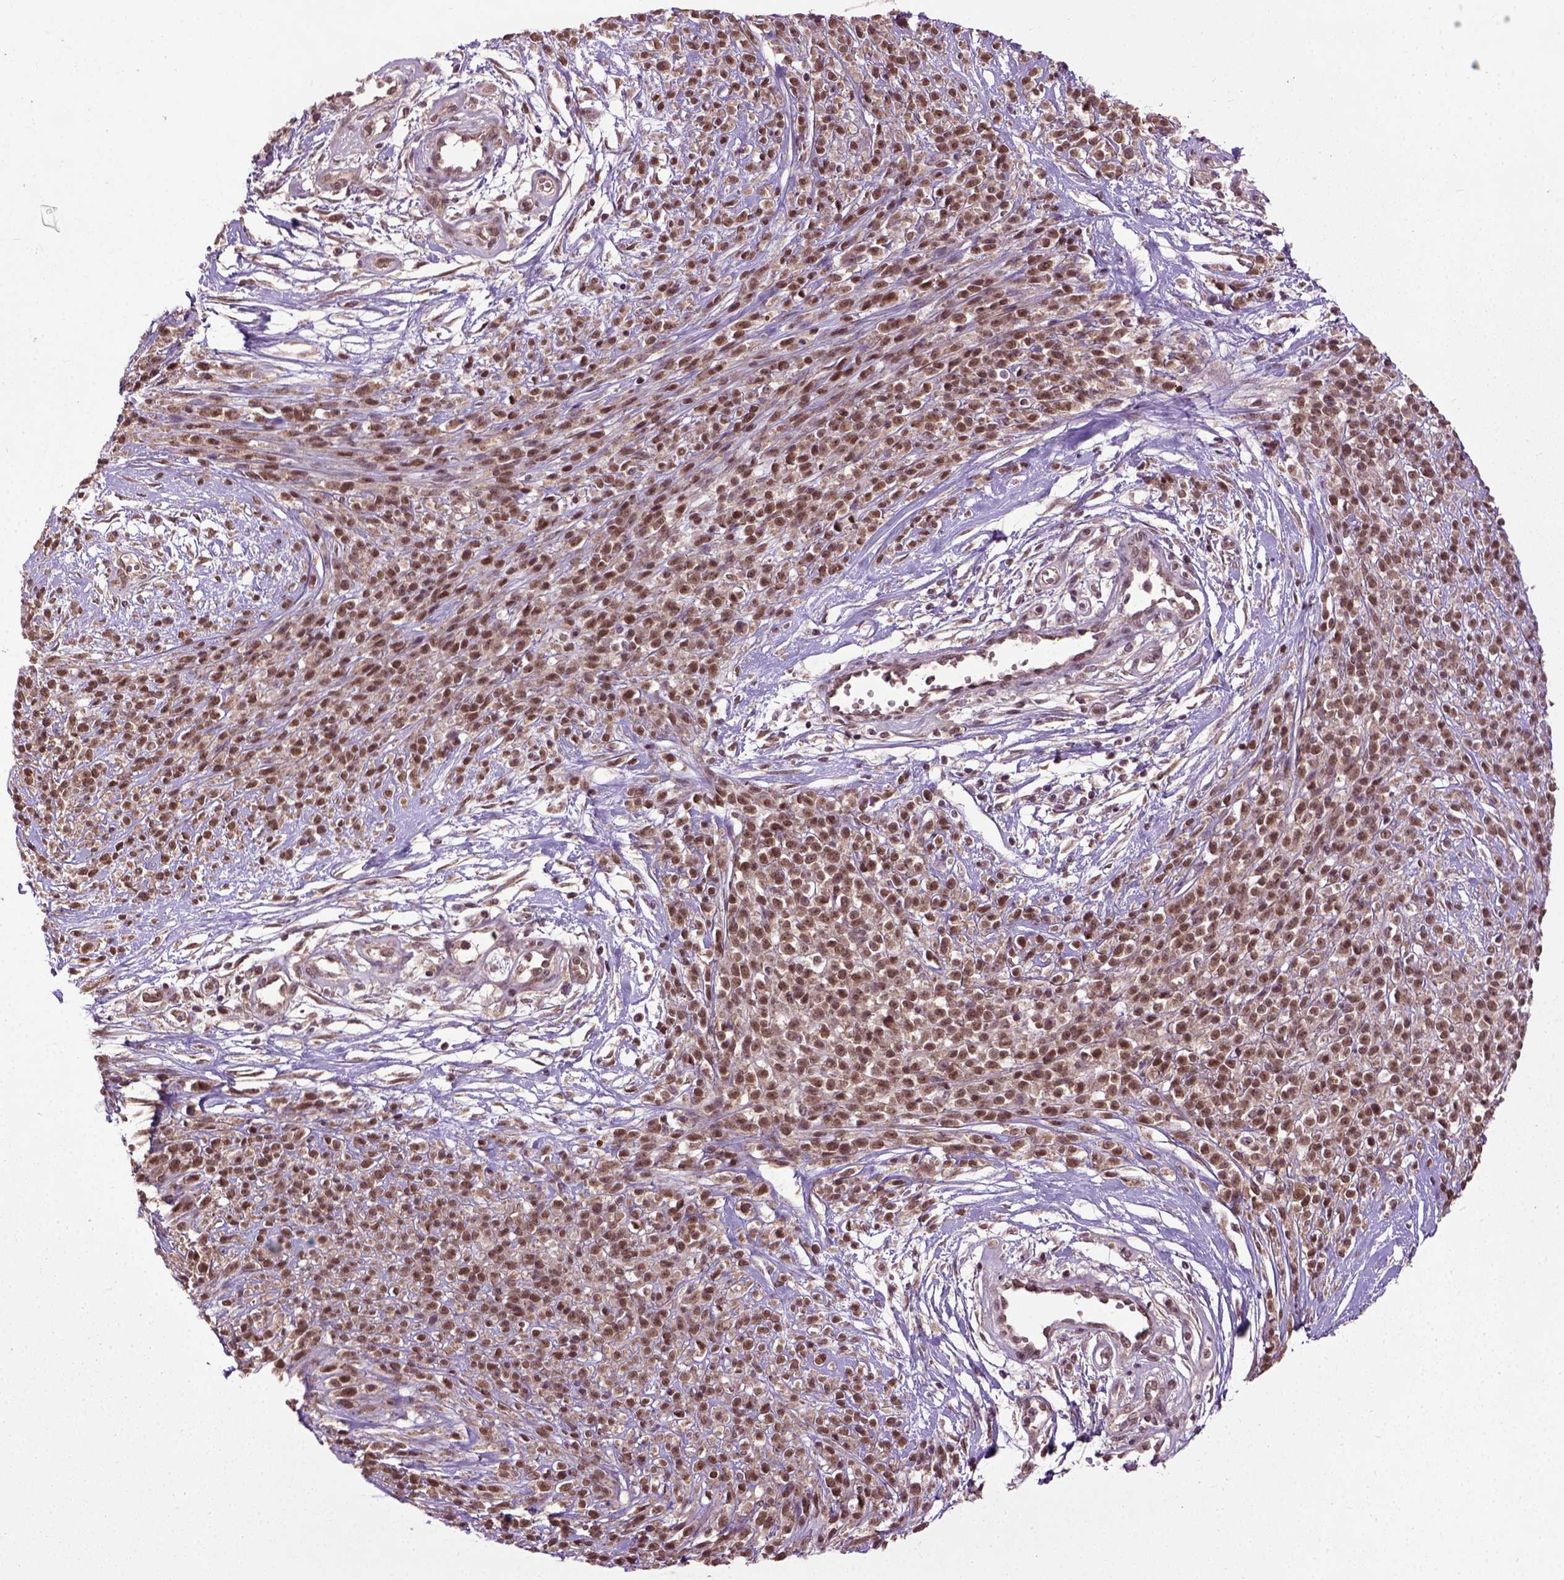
{"staining": {"intensity": "strong", "quantity": ">75%", "location": "nuclear"}, "tissue": "melanoma", "cell_type": "Tumor cells", "image_type": "cancer", "snomed": [{"axis": "morphology", "description": "Malignant melanoma, NOS"}, {"axis": "topography", "description": "Skin"}, {"axis": "topography", "description": "Skin of trunk"}], "caption": "About >75% of tumor cells in melanoma show strong nuclear protein staining as visualized by brown immunohistochemical staining.", "gene": "UBA3", "patient": {"sex": "male", "age": 74}}